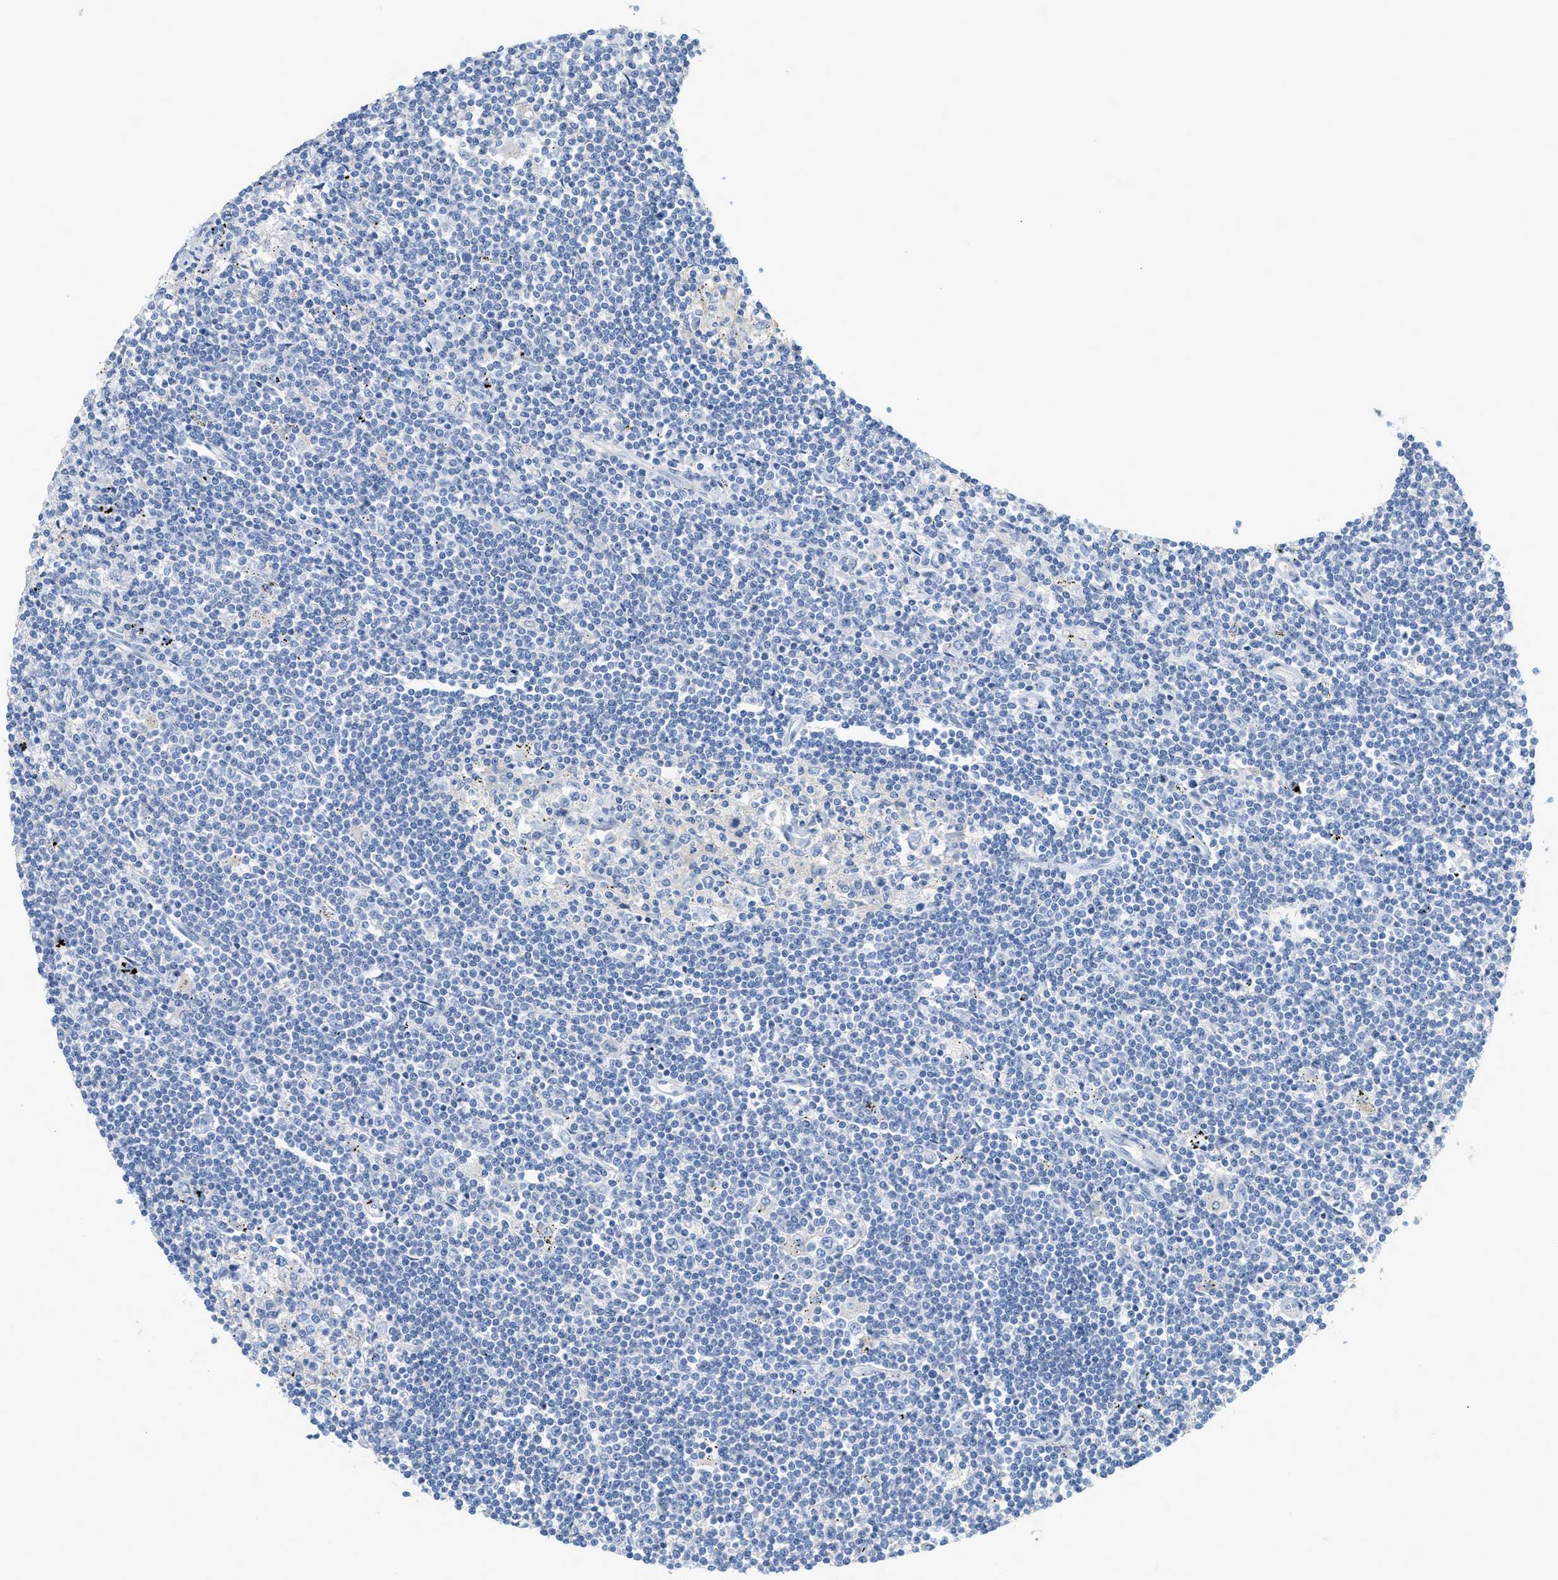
{"staining": {"intensity": "negative", "quantity": "none", "location": "none"}, "tissue": "lymphoma", "cell_type": "Tumor cells", "image_type": "cancer", "snomed": [{"axis": "morphology", "description": "Malignant lymphoma, non-Hodgkin's type, Low grade"}, {"axis": "topography", "description": "Spleen"}], "caption": "Photomicrograph shows no significant protein positivity in tumor cells of lymphoma.", "gene": "PAPPA", "patient": {"sex": "male", "age": 76}}